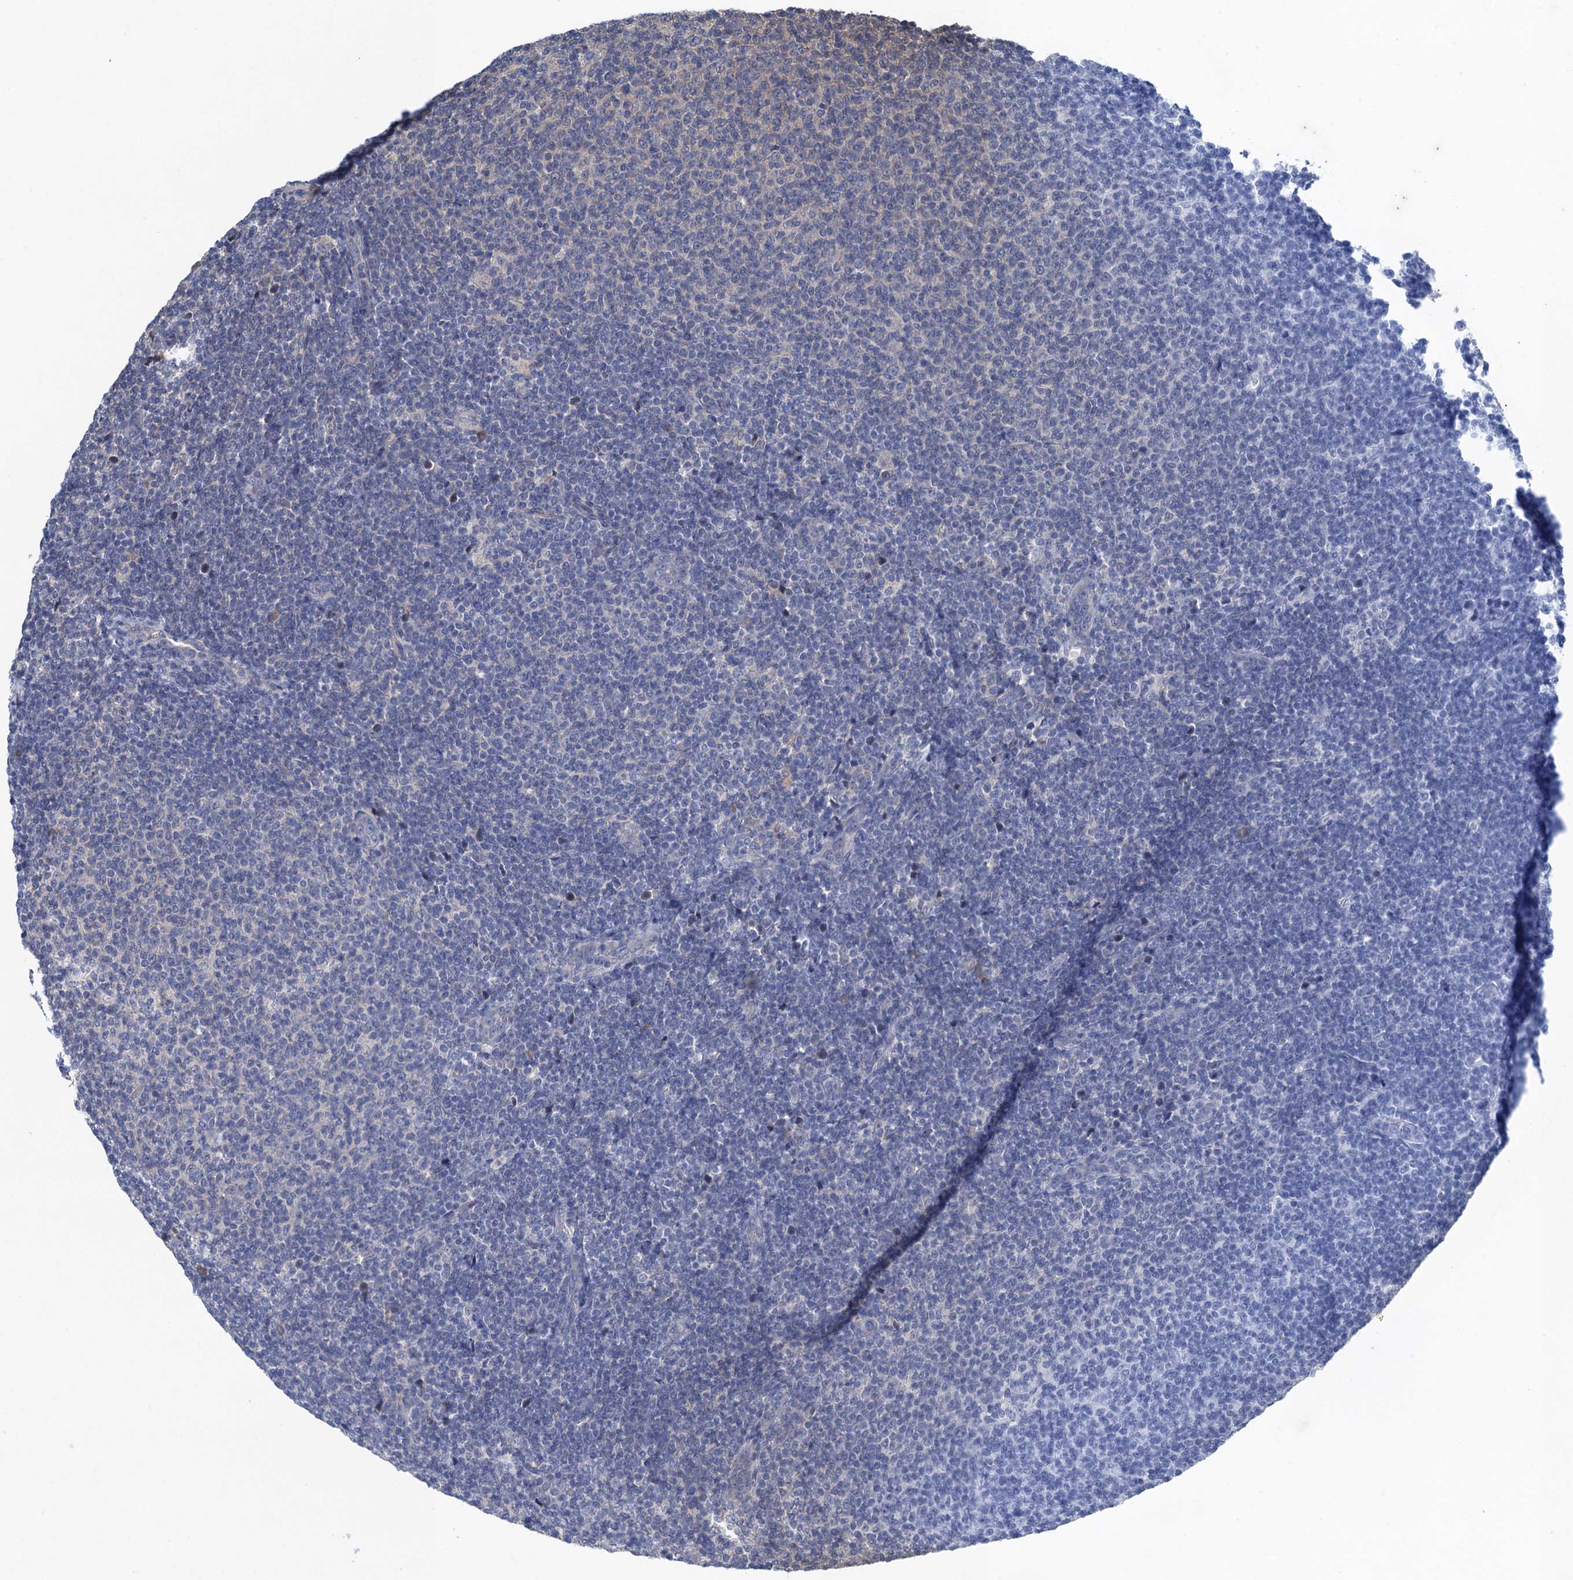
{"staining": {"intensity": "negative", "quantity": "none", "location": "none"}, "tissue": "lymphoma", "cell_type": "Tumor cells", "image_type": "cancer", "snomed": [{"axis": "morphology", "description": "Malignant lymphoma, non-Hodgkin's type, Low grade"}, {"axis": "topography", "description": "Lymph node"}], "caption": "Tumor cells show no significant protein positivity in lymphoma.", "gene": "CNTN5", "patient": {"sex": "male", "age": 66}}